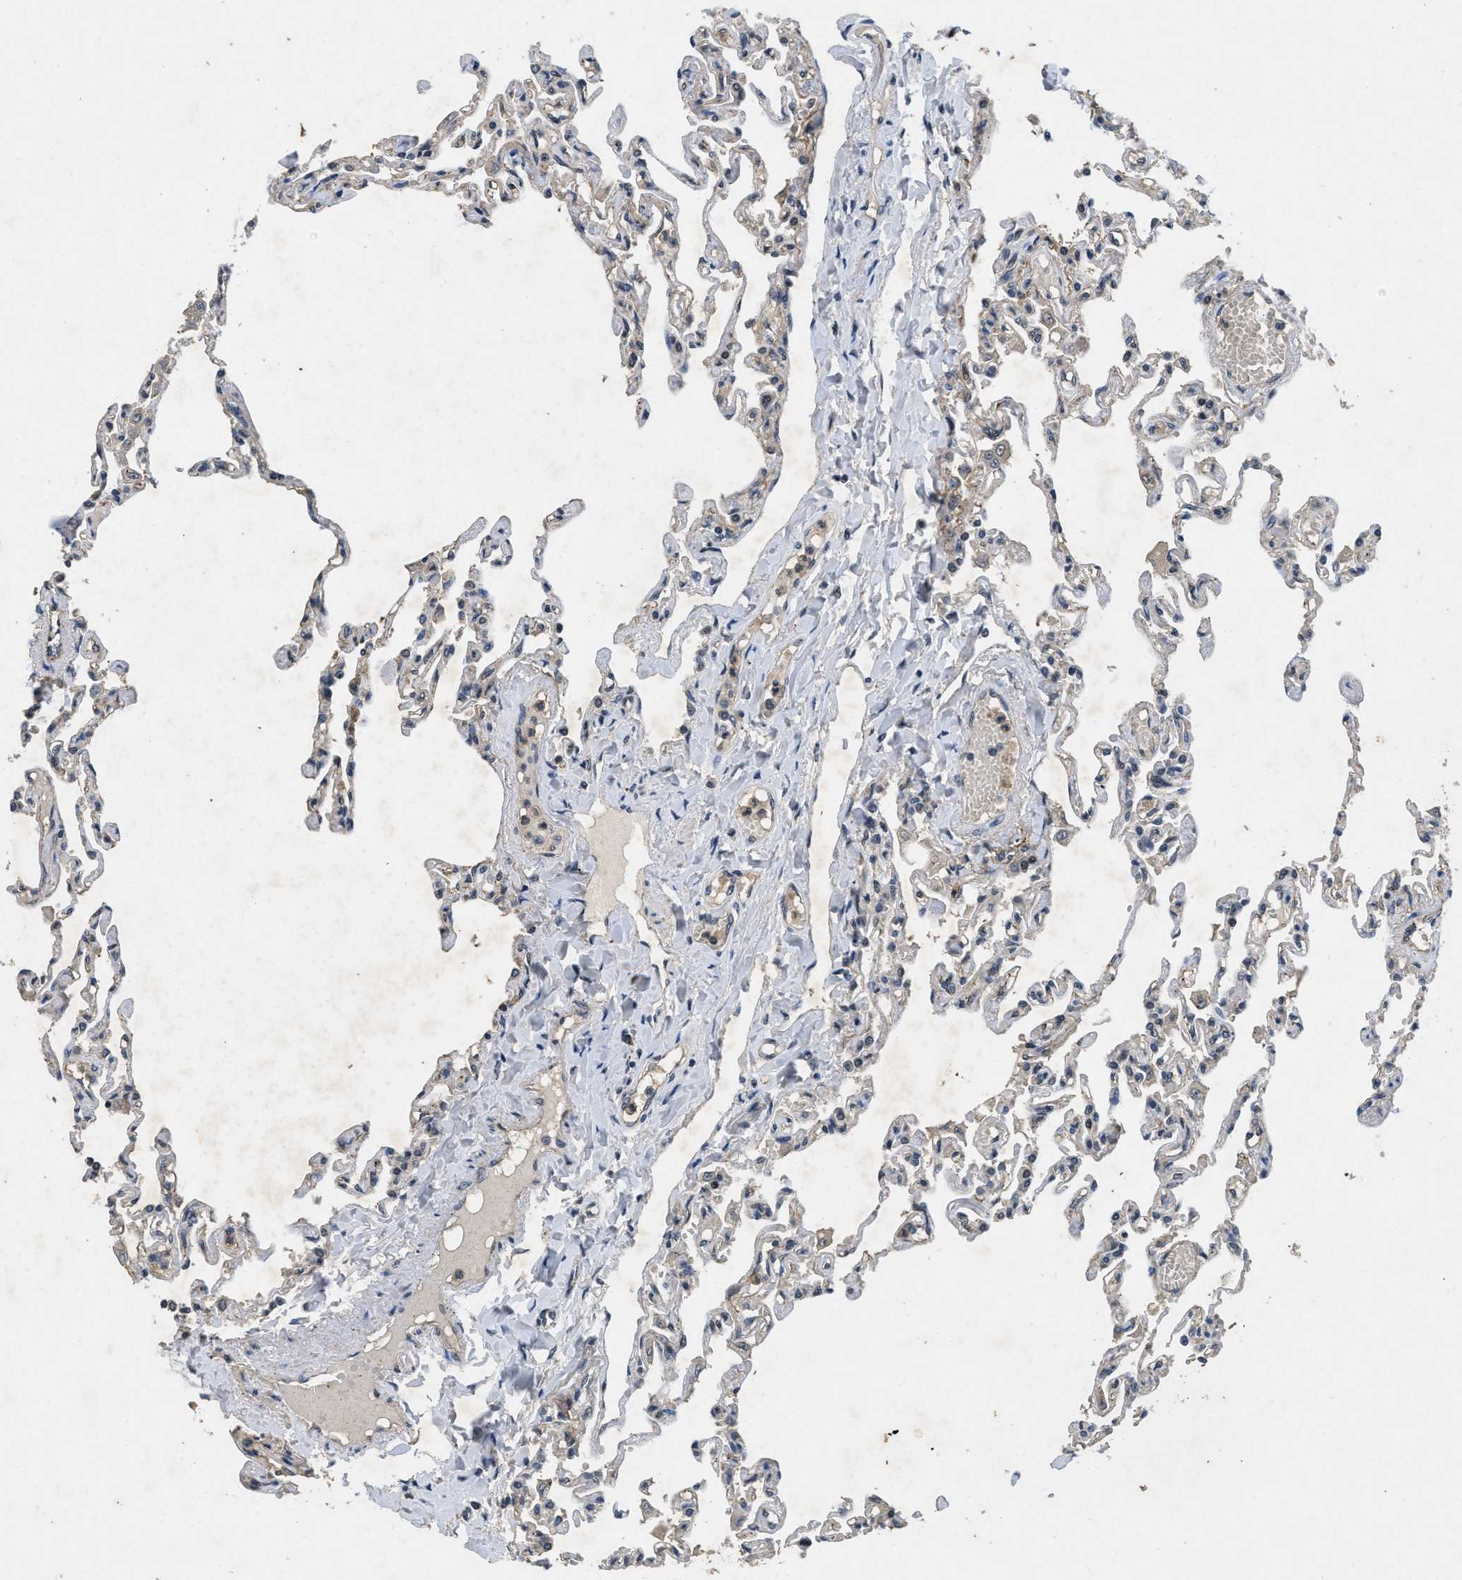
{"staining": {"intensity": "negative", "quantity": "none", "location": "none"}, "tissue": "lung", "cell_type": "Alveolar cells", "image_type": "normal", "snomed": [{"axis": "morphology", "description": "Normal tissue, NOS"}, {"axis": "topography", "description": "Lung"}], "caption": "DAB (3,3'-diaminobenzidine) immunohistochemical staining of unremarkable human lung demonstrates no significant positivity in alveolar cells. The staining was performed using DAB to visualize the protein expression in brown, while the nuclei were stained in blue with hematoxylin (Magnification: 20x).", "gene": "PAPOLG", "patient": {"sex": "male", "age": 21}}